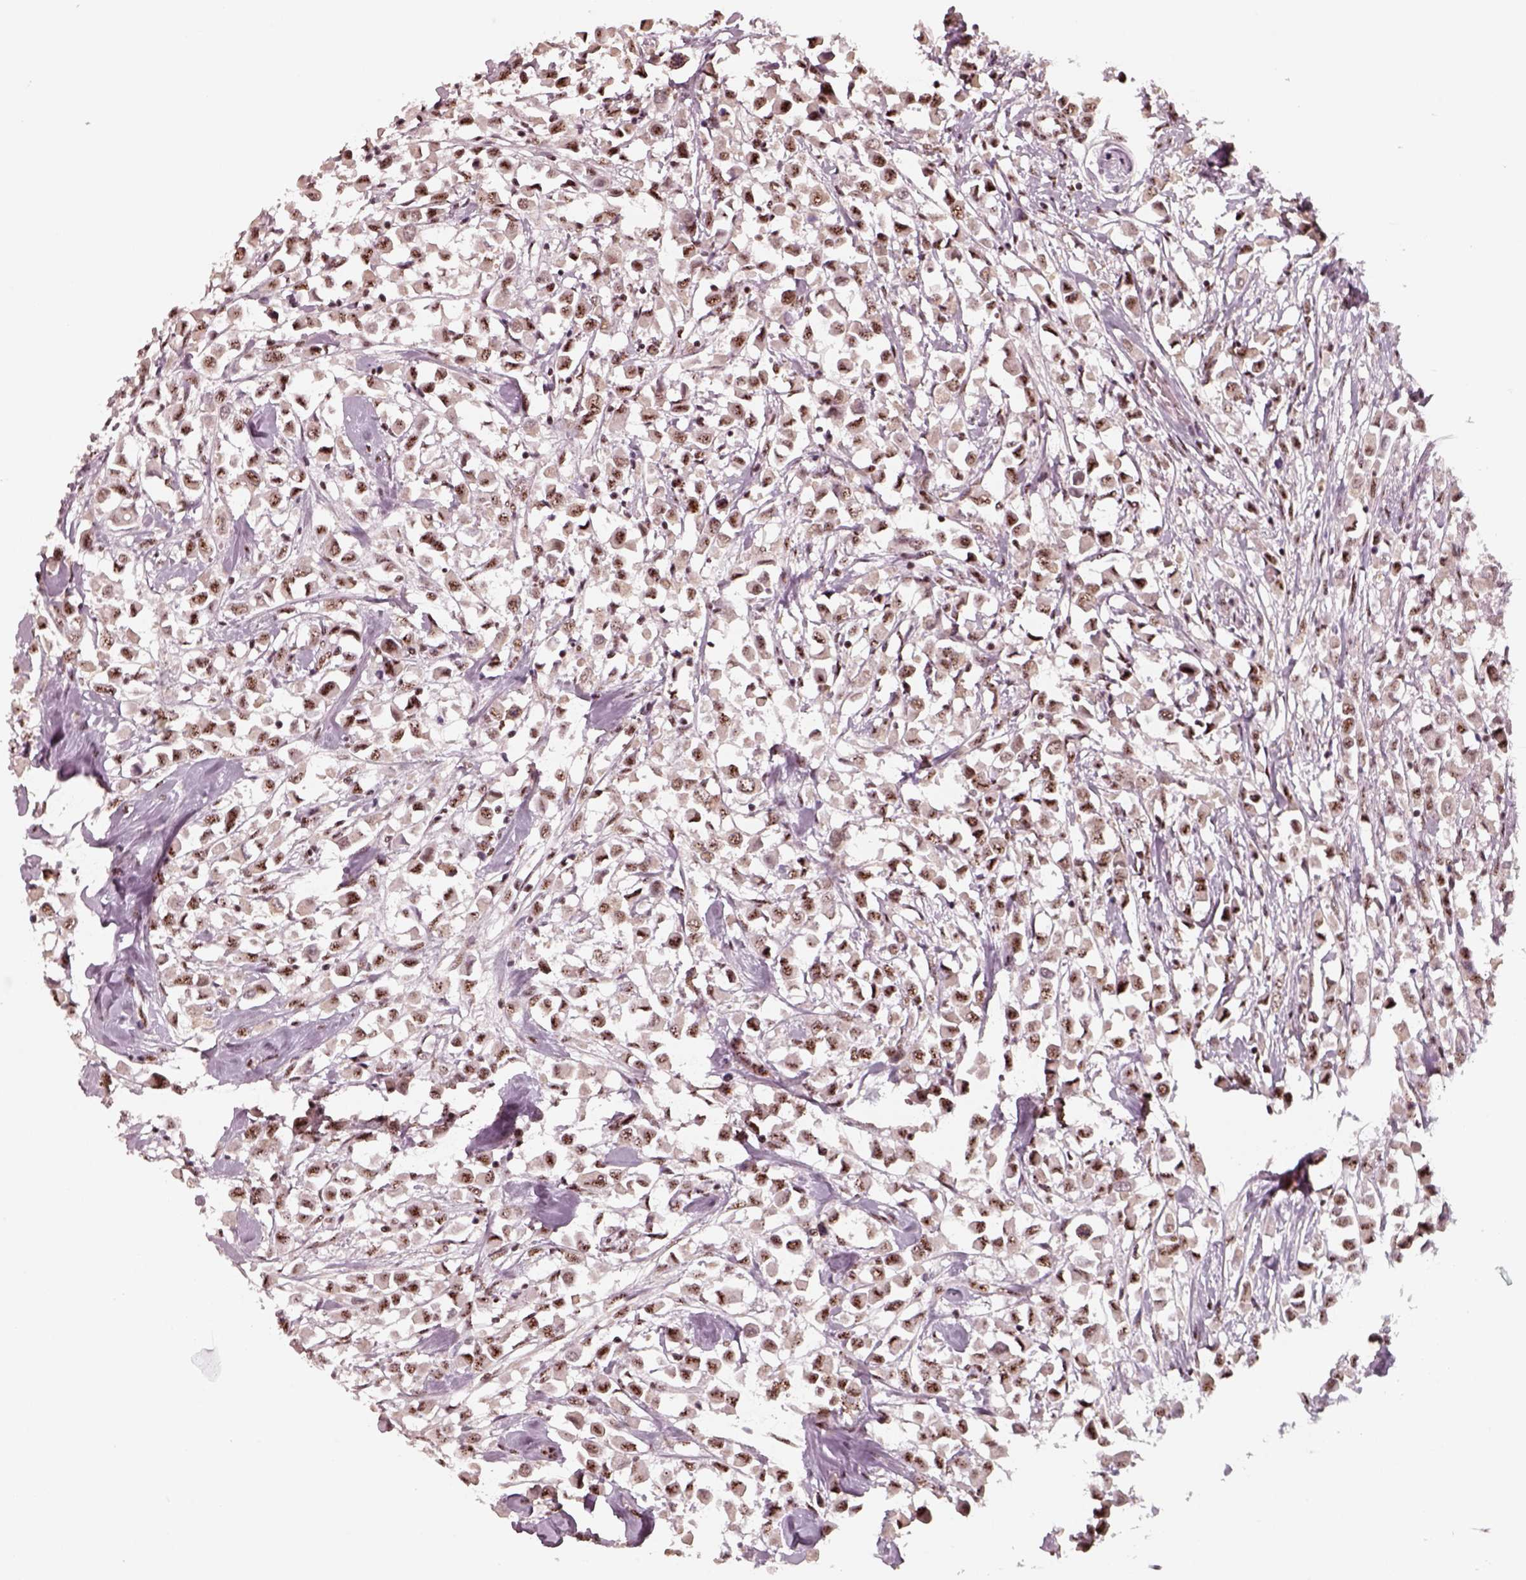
{"staining": {"intensity": "strong", "quantity": ">75%", "location": "nuclear"}, "tissue": "breast cancer", "cell_type": "Tumor cells", "image_type": "cancer", "snomed": [{"axis": "morphology", "description": "Duct carcinoma"}, {"axis": "topography", "description": "Breast"}], "caption": "Immunohistochemistry histopathology image of breast intraductal carcinoma stained for a protein (brown), which shows high levels of strong nuclear staining in approximately >75% of tumor cells.", "gene": "ATXN7L3", "patient": {"sex": "female", "age": 61}}